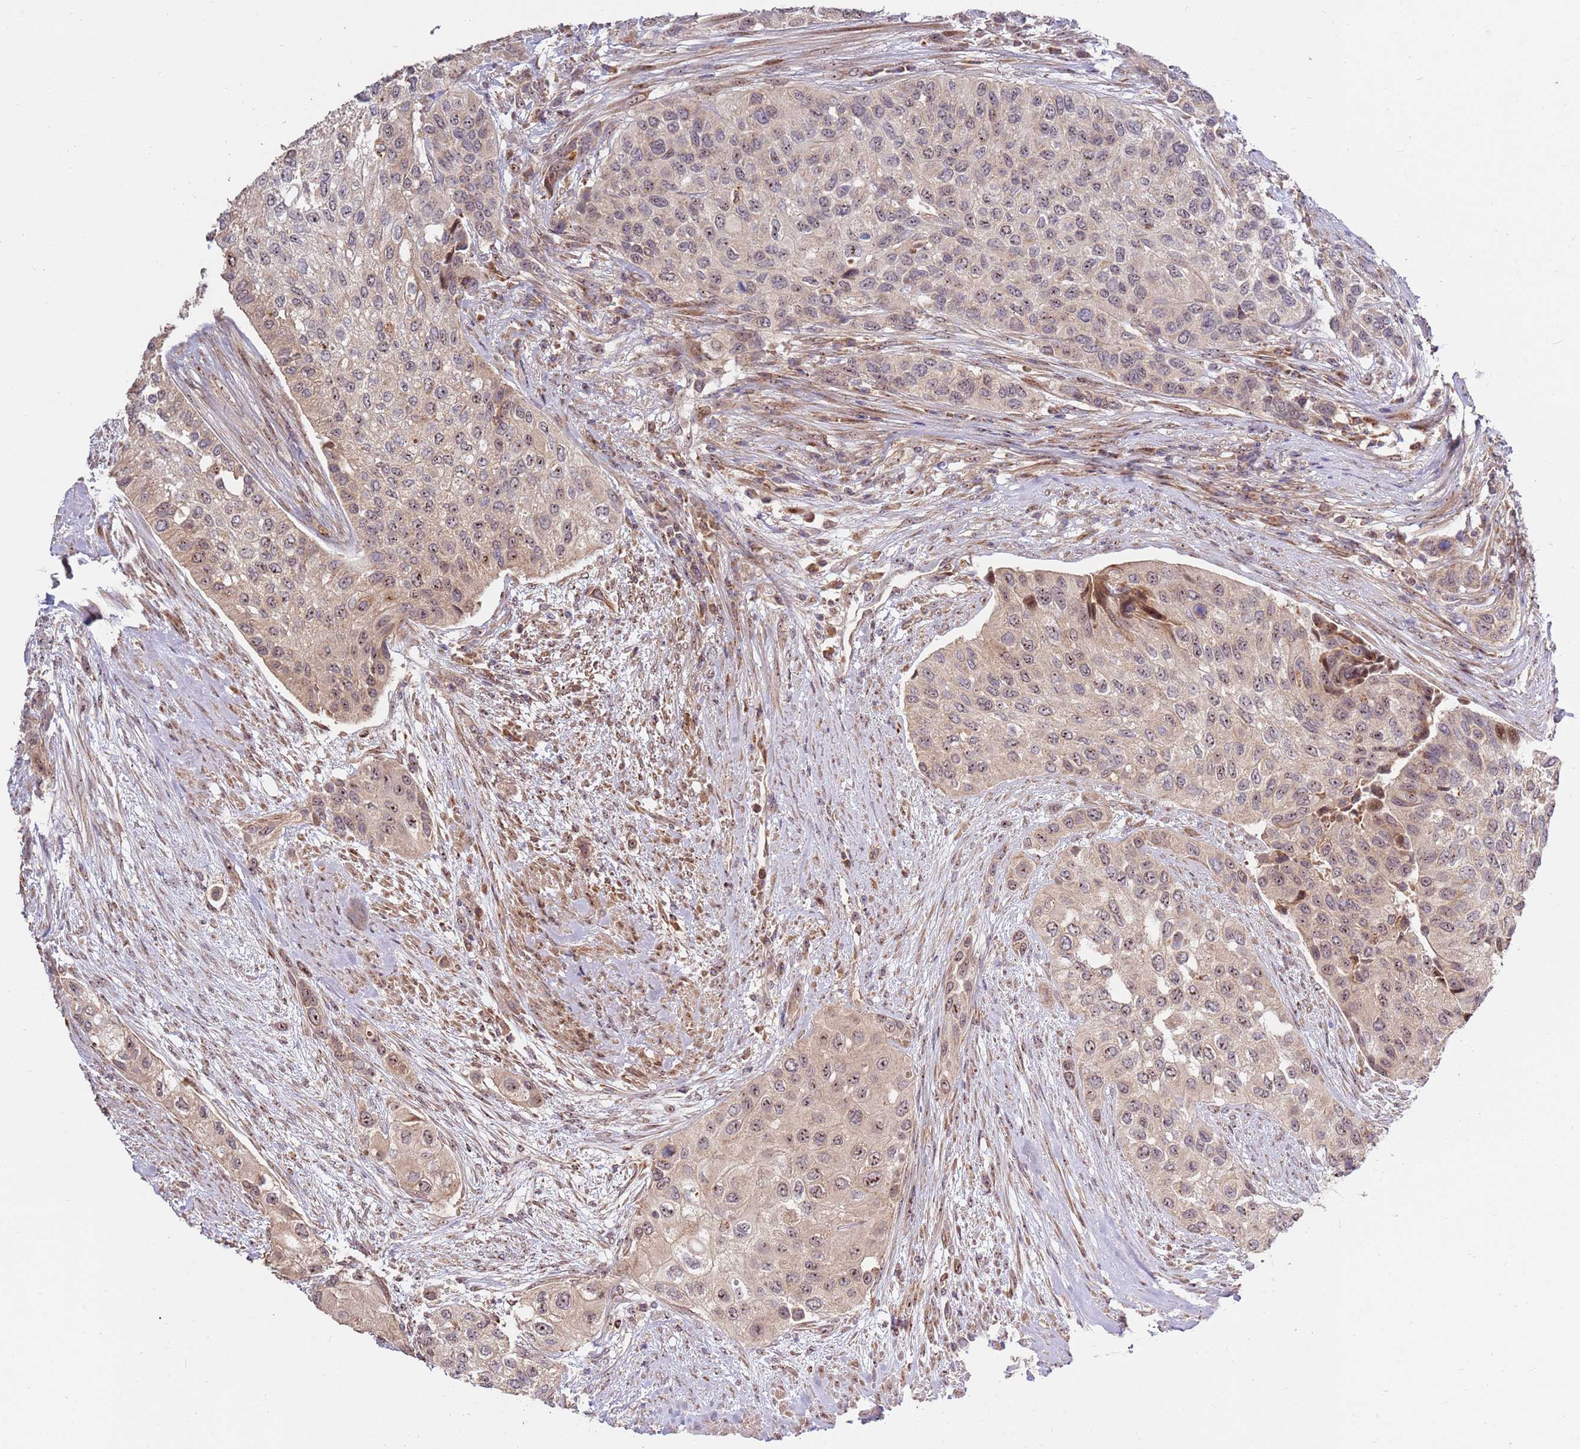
{"staining": {"intensity": "moderate", "quantity": "25%-75%", "location": "cytoplasmic/membranous,nuclear"}, "tissue": "urothelial cancer", "cell_type": "Tumor cells", "image_type": "cancer", "snomed": [{"axis": "morphology", "description": "Normal tissue, NOS"}, {"axis": "morphology", "description": "Urothelial carcinoma, High grade"}, {"axis": "topography", "description": "Vascular tissue"}, {"axis": "topography", "description": "Urinary bladder"}], "caption": "IHC staining of high-grade urothelial carcinoma, which displays medium levels of moderate cytoplasmic/membranous and nuclear staining in about 25%-75% of tumor cells indicating moderate cytoplasmic/membranous and nuclear protein staining. The staining was performed using DAB (3,3'-diaminobenzidine) (brown) for protein detection and nuclei were counterstained in hematoxylin (blue).", "gene": "KIF25", "patient": {"sex": "female", "age": 56}}